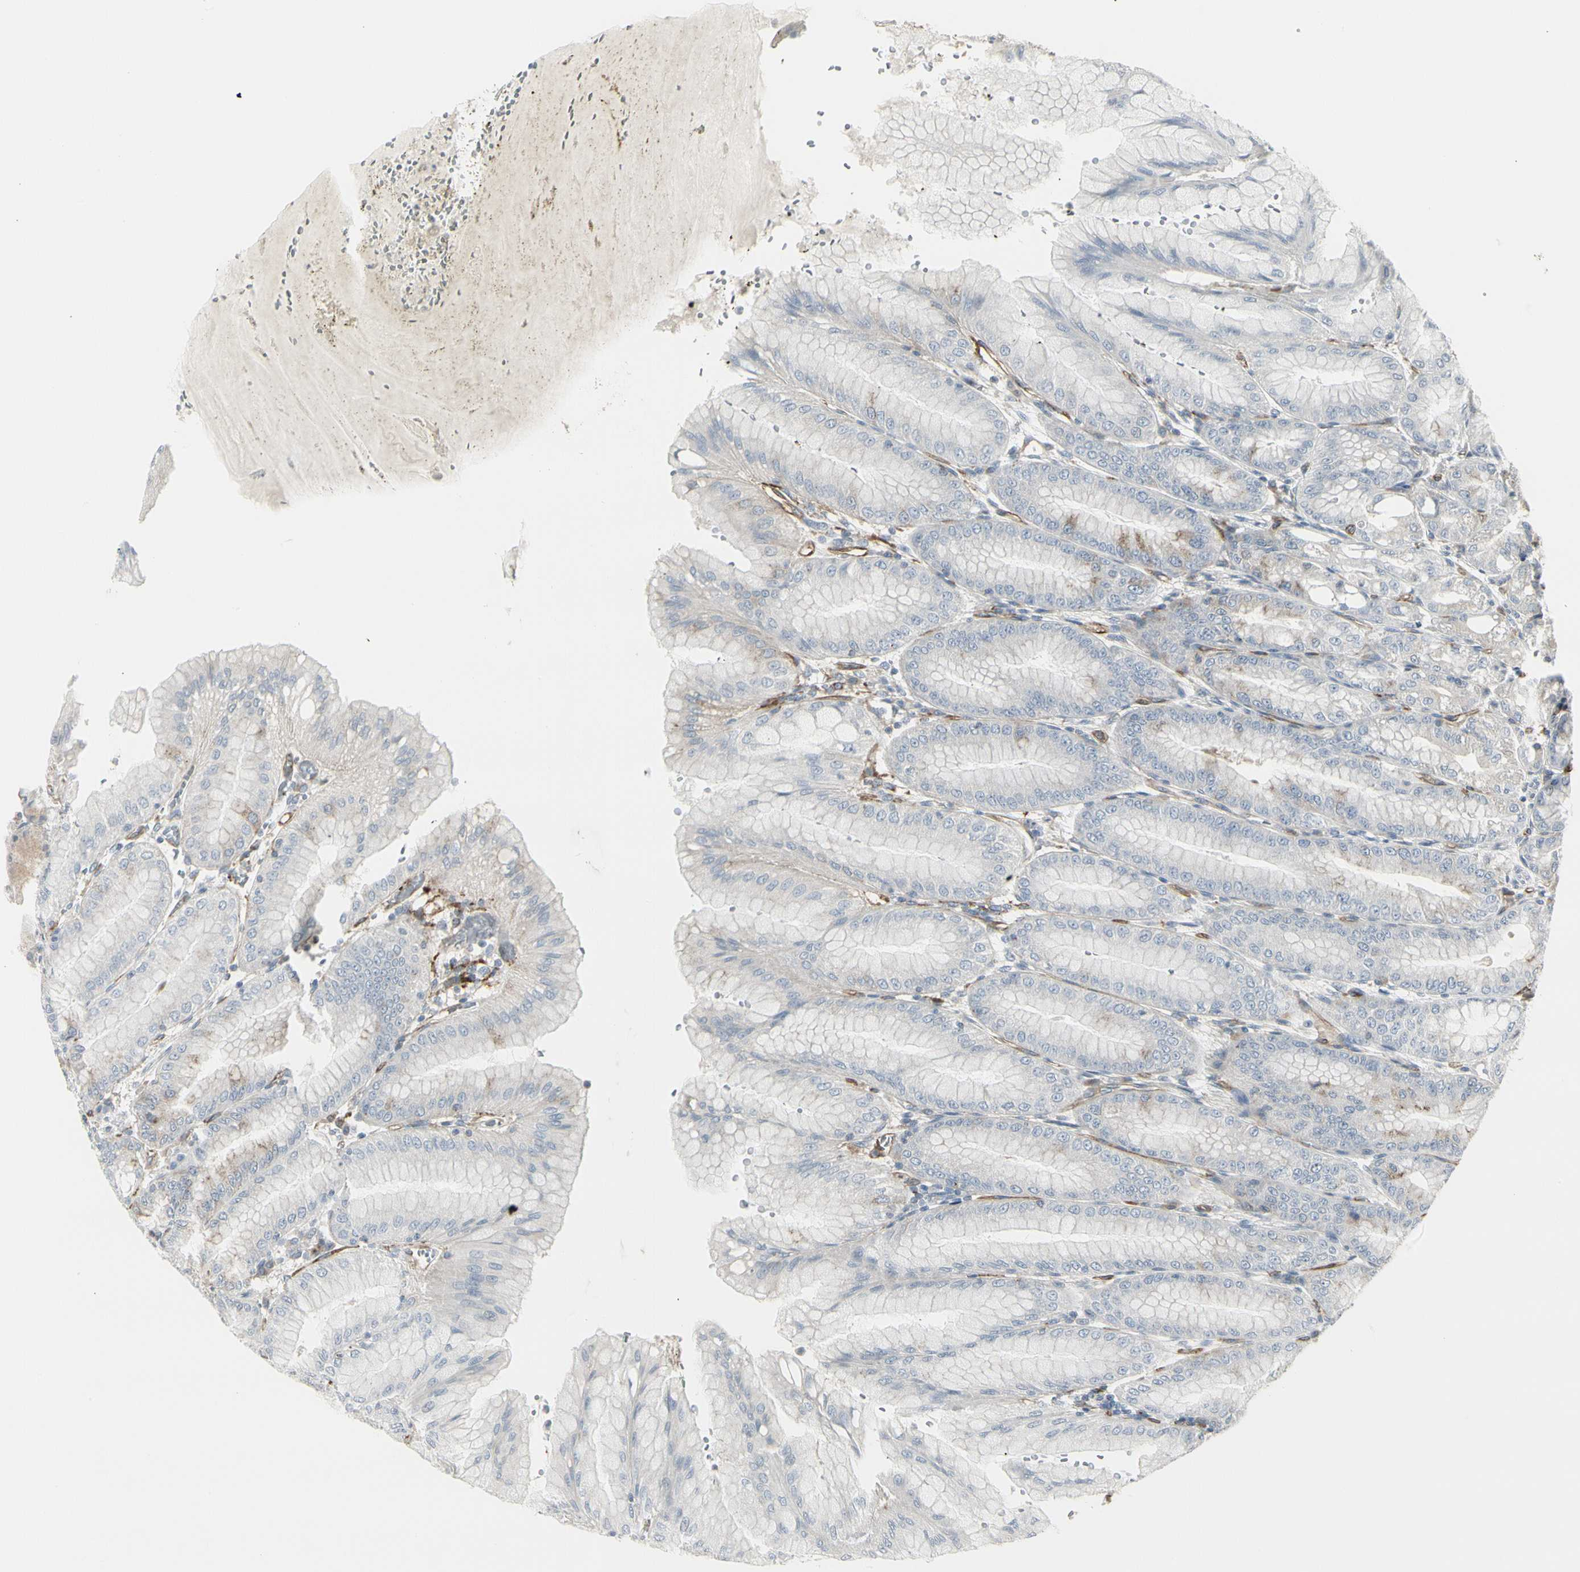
{"staining": {"intensity": "moderate", "quantity": "25%-75%", "location": "cytoplasmic/membranous"}, "tissue": "stomach", "cell_type": "Glandular cells", "image_type": "normal", "snomed": [{"axis": "morphology", "description": "Normal tissue, NOS"}, {"axis": "topography", "description": "Stomach, lower"}], "caption": "Protein positivity by immunohistochemistry displays moderate cytoplasmic/membranous positivity in approximately 25%-75% of glandular cells in unremarkable stomach.", "gene": "ATP6V1B2", "patient": {"sex": "male", "age": 71}}